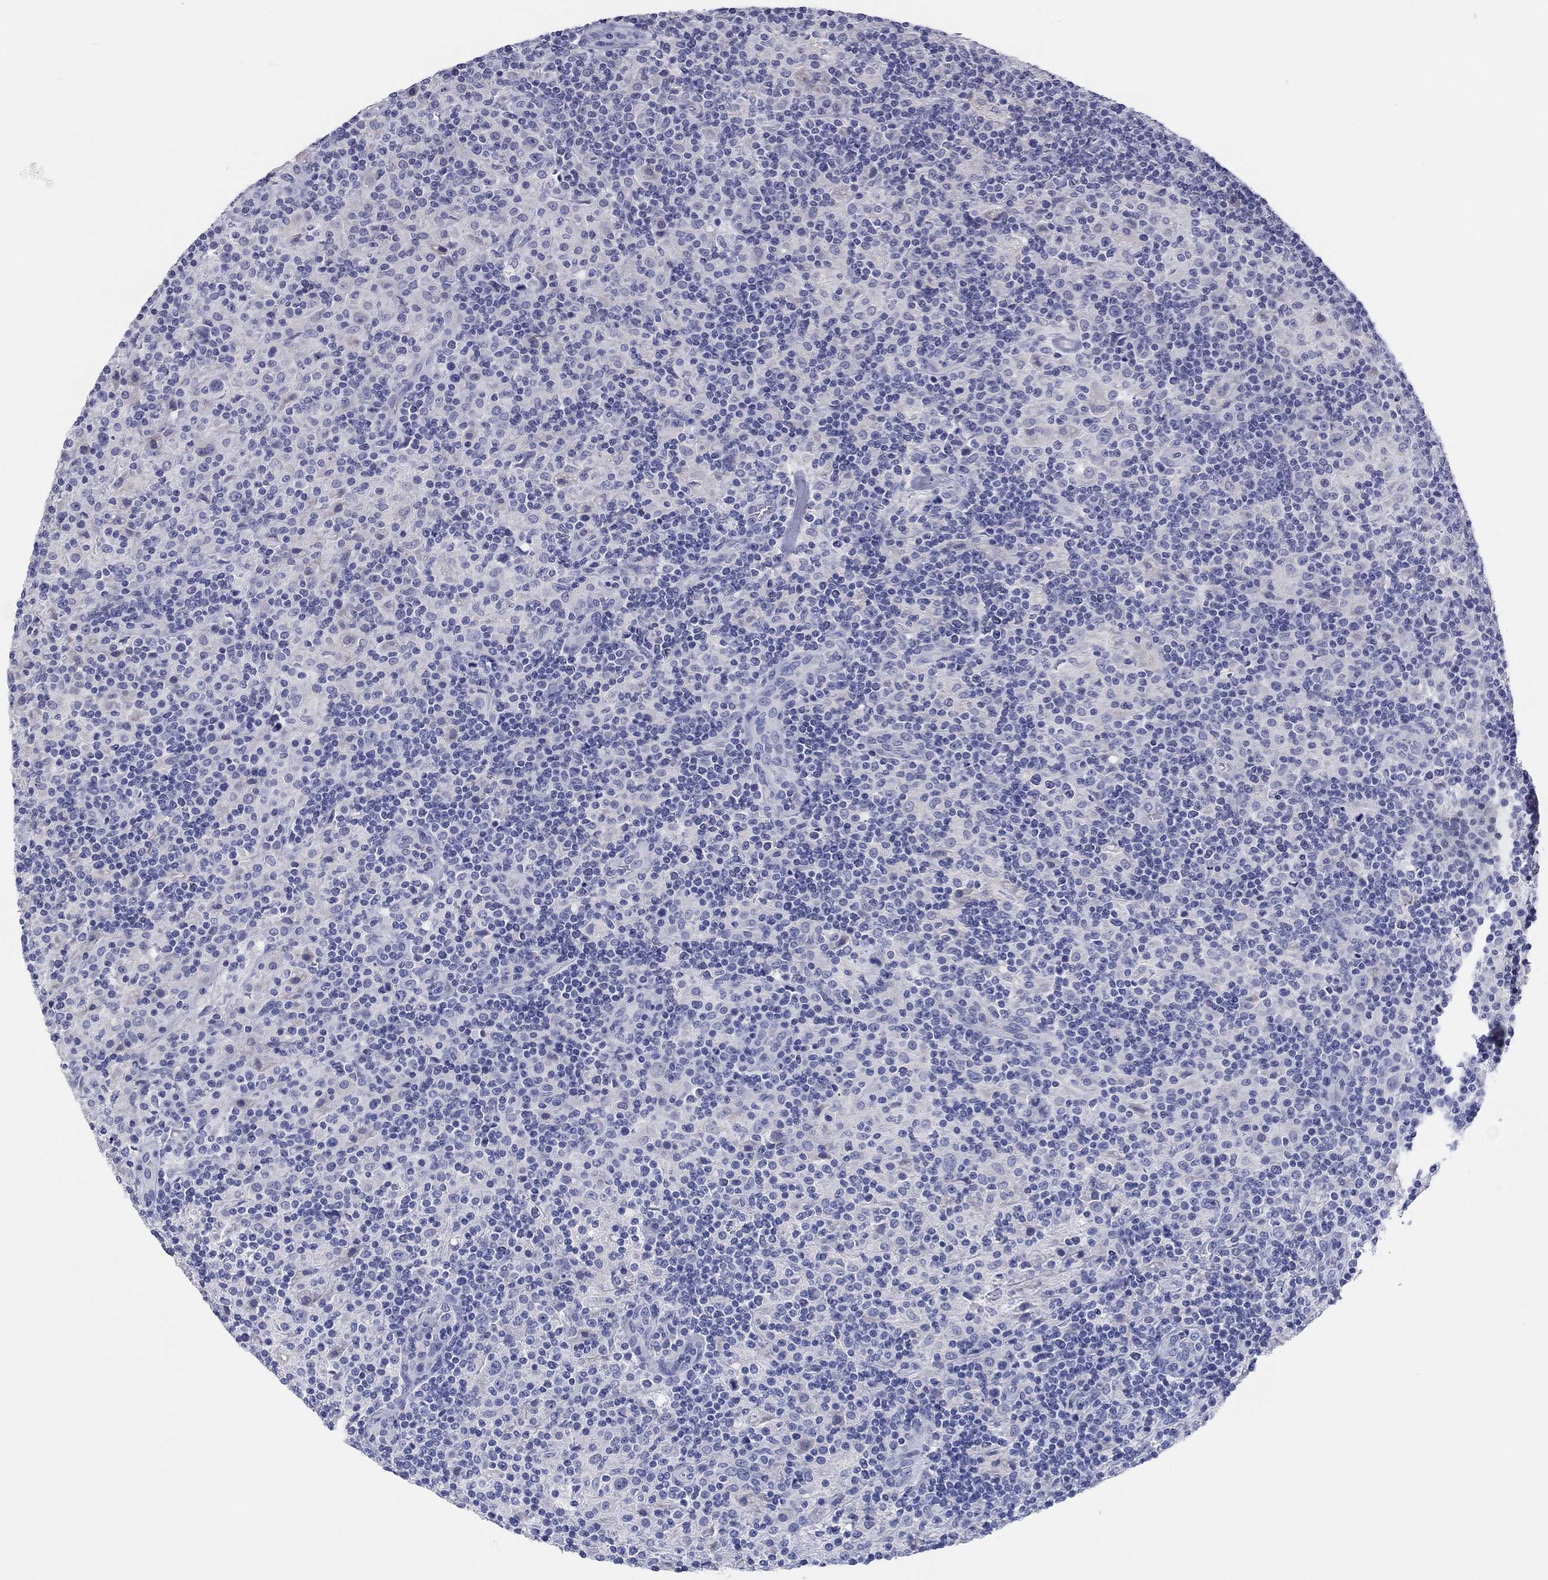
{"staining": {"intensity": "negative", "quantity": "none", "location": "none"}, "tissue": "lymphoma", "cell_type": "Tumor cells", "image_type": "cancer", "snomed": [{"axis": "morphology", "description": "Hodgkin's disease, NOS"}, {"axis": "topography", "description": "Lymph node"}], "caption": "There is no significant staining in tumor cells of Hodgkin's disease. Brightfield microscopy of immunohistochemistry (IHC) stained with DAB (3,3'-diaminobenzidine) (brown) and hematoxylin (blue), captured at high magnification.", "gene": "ERICH3", "patient": {"sex": "male", "age": 70}}